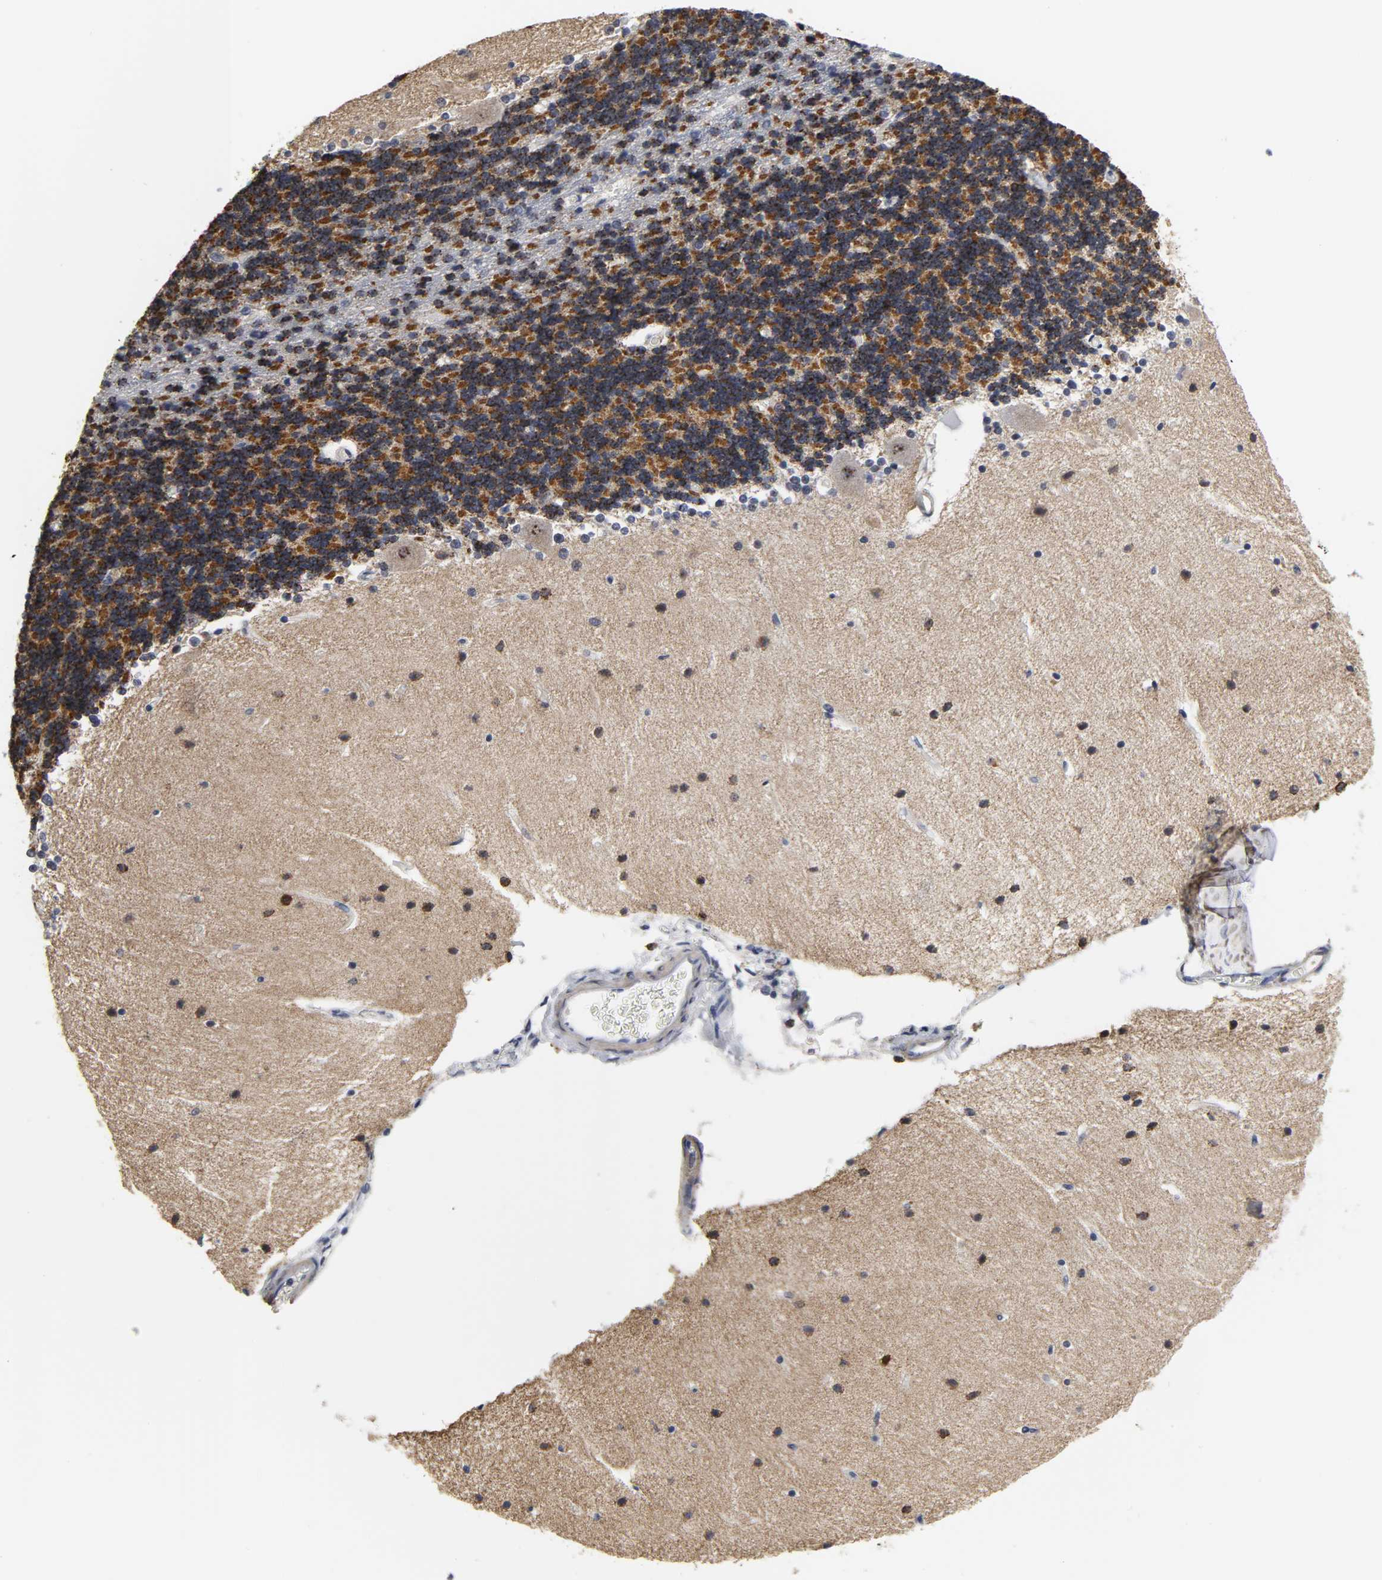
{"staining": {"intensity": "strong", "quantity": "25%-75%", "location": "nuclear"}, "tissue": "cerebellum", "cell_type": "Cells in granular layer", "image_type": "normal", "snomed": [{"axis": "morphology", "description": "Normal tissue, NOS"}, {"axis": "topography", "description": "Cerebellum"}], "caption": "The image demonstrates staining of normal cerebellum, revealing strong nuclear protein expression (brown color) within cells in granular layer.", "gene": "GRHL2", "patient": {"sex": "female", "age": 54}}